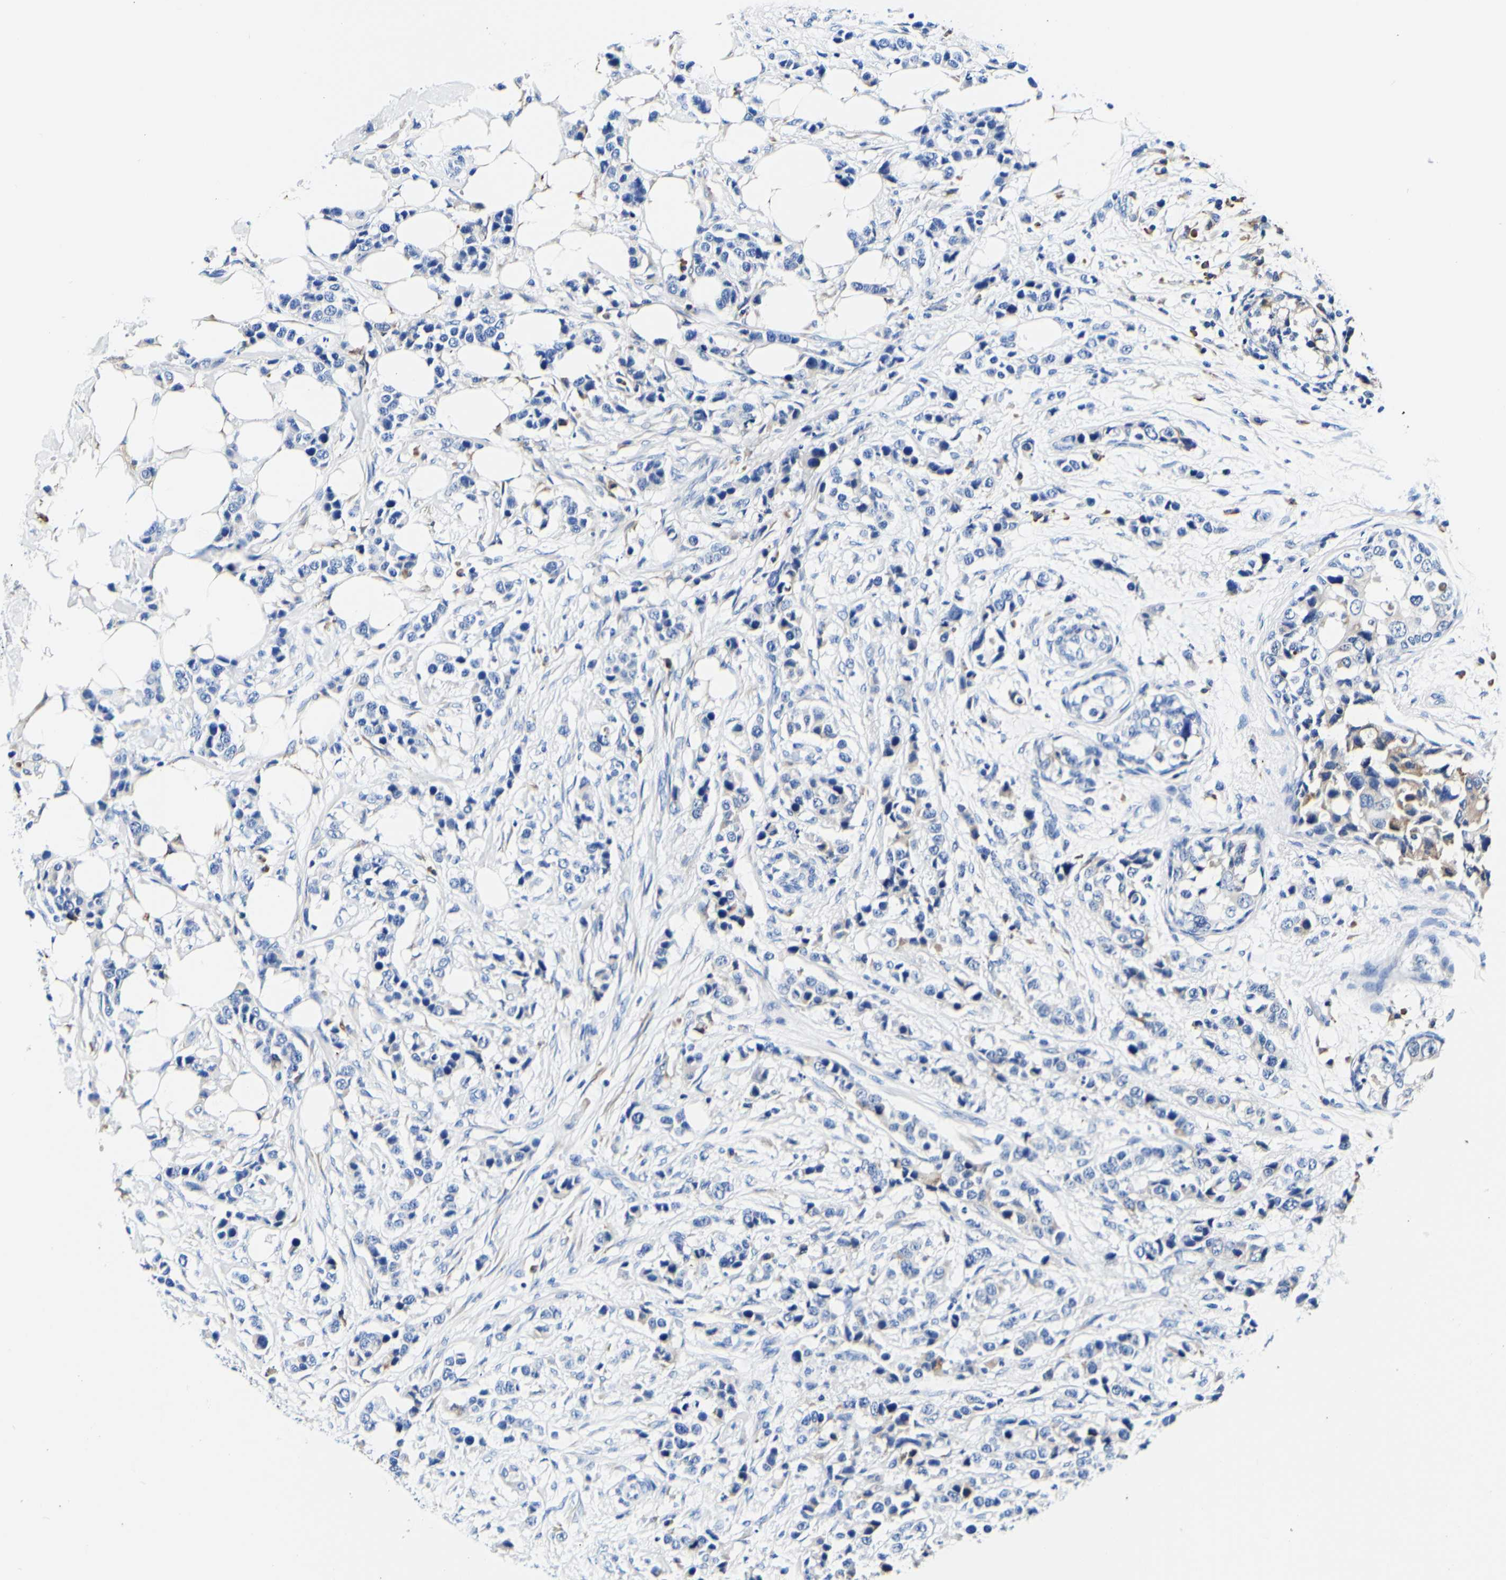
{"staining": {"intensity": "weak", "quantity": "<25%", "location": "cytoplasmic/membranous"}, "tissue": "breast cancer", "cell_type": "Tumor cells", "image_type": "cancer", "snomed": [{"axis": "morphology", "description": "Normal tissue, NOS"}, {"axis": "morphology", "description": "Duct carcinoma"}, {"axis": "topography", "description": "Breast"}], "caption": "A high-resolution micrograph shows IHC staining of breast invasive ductal carcinoma, which displays no significant positivity in tumor cells.", "gene": "P4HB", "patient": {"sex": "female", "age": 50}}